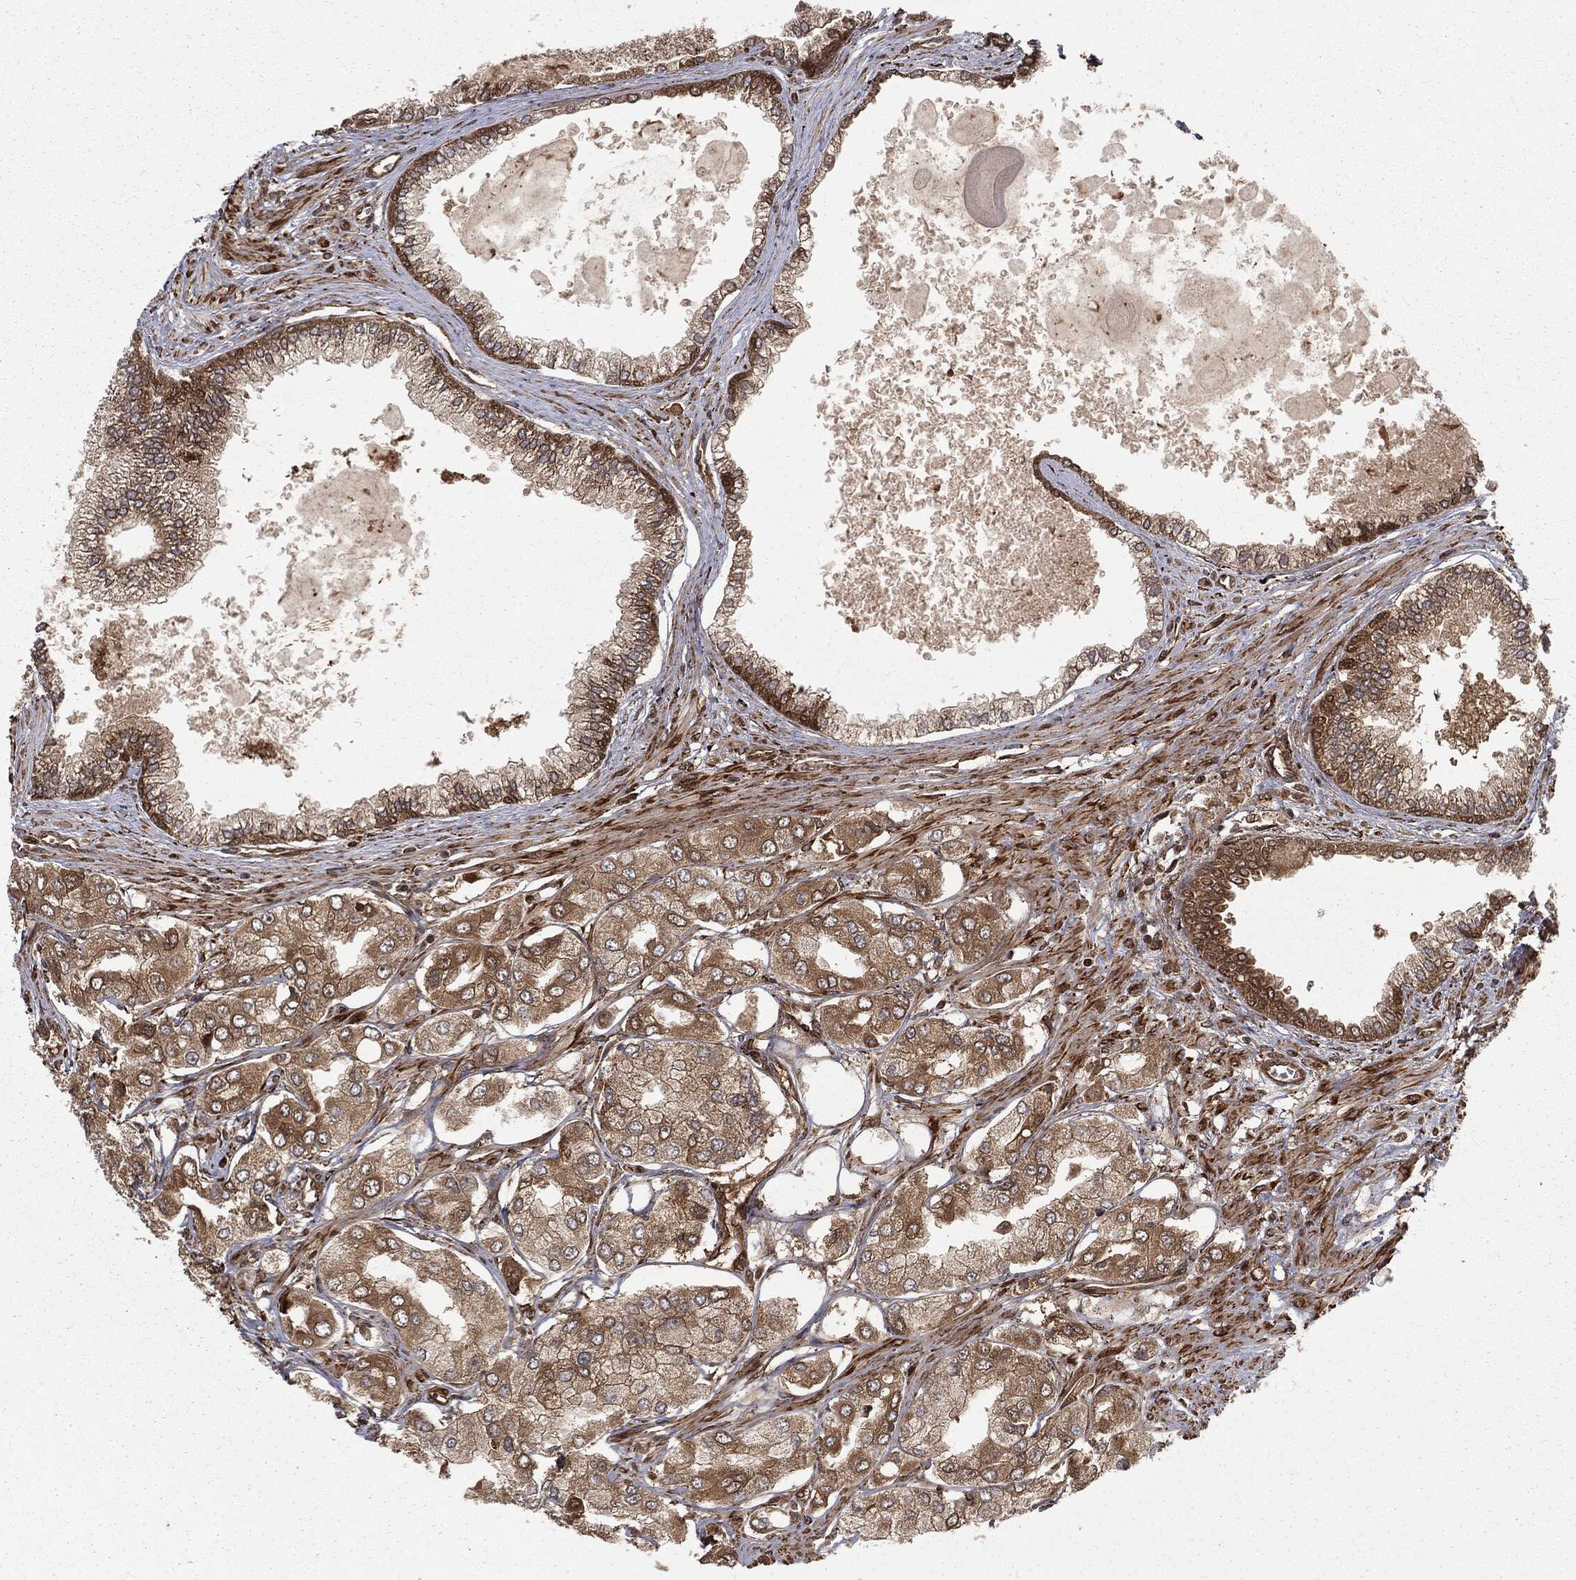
{"staining": {"intensity": "moderate", "quantity": ">75%", "location": "cytoplasmic/membranous"}, "tissue": "prostate cancer", "cell_type": "Tumor cells", "image_type": "cancer", "snomed": [{"axis": "morphology", "description": "Adenocarcinoma, Low grade"}, {"axis": "topography", "description": "Prostate"}], "caption": "Adenocarcinoma (low-grade) (prostate) stained with DAB immunohistochemistry (IHC) exhibits medium levels of moderate cytoplasmic/membranous positivity in approximately >75% of tumor cells. The staining was performed using DAB (3,3'-diaminobenzidine), with brown indicating positive protein expression. Nuclei are stained blue with hematoxylin.", "gene": "RANBP9", "patient": {"sex": "male", "age": 69}}